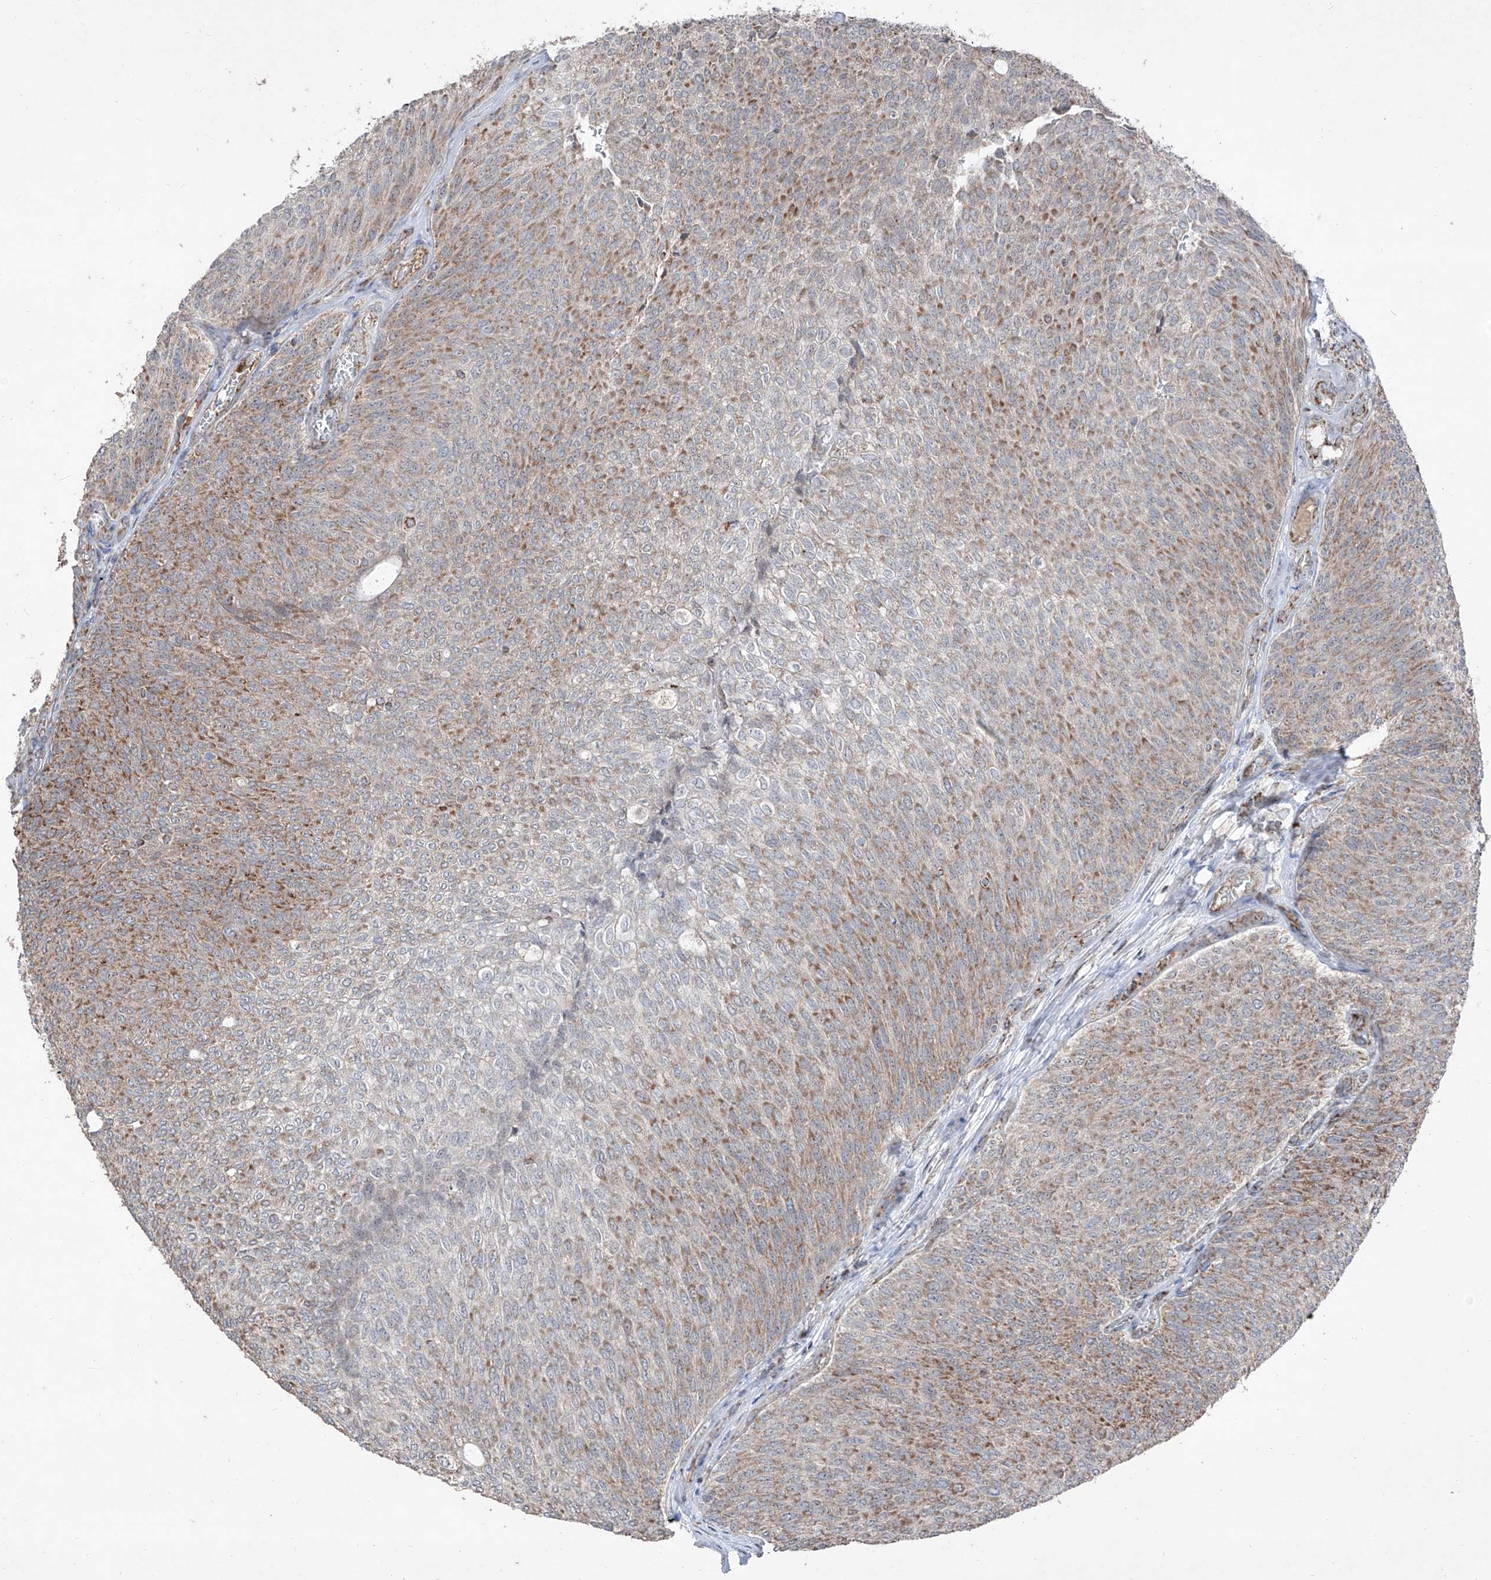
{"staining": {"intensity": "moderate", "quantity": "25%-75%", "location": "cytoplasmic/membranous"}, "tissue": "urothelial cancer", "cell_type": "Tumor cells", "image_type": "cancer", "snomed": [{"axis": "morphology", "description": "Urothelial carcinoma, Low grade"}, {"axis": "topography", "description": "Urinary bladder"}], "caption": "Urothelial cancer stained with a protein marker demonstrates moderate staining in tumor cells.", "gene": "NDUFB3", "patient": {"sex": "female", "age": 79}}